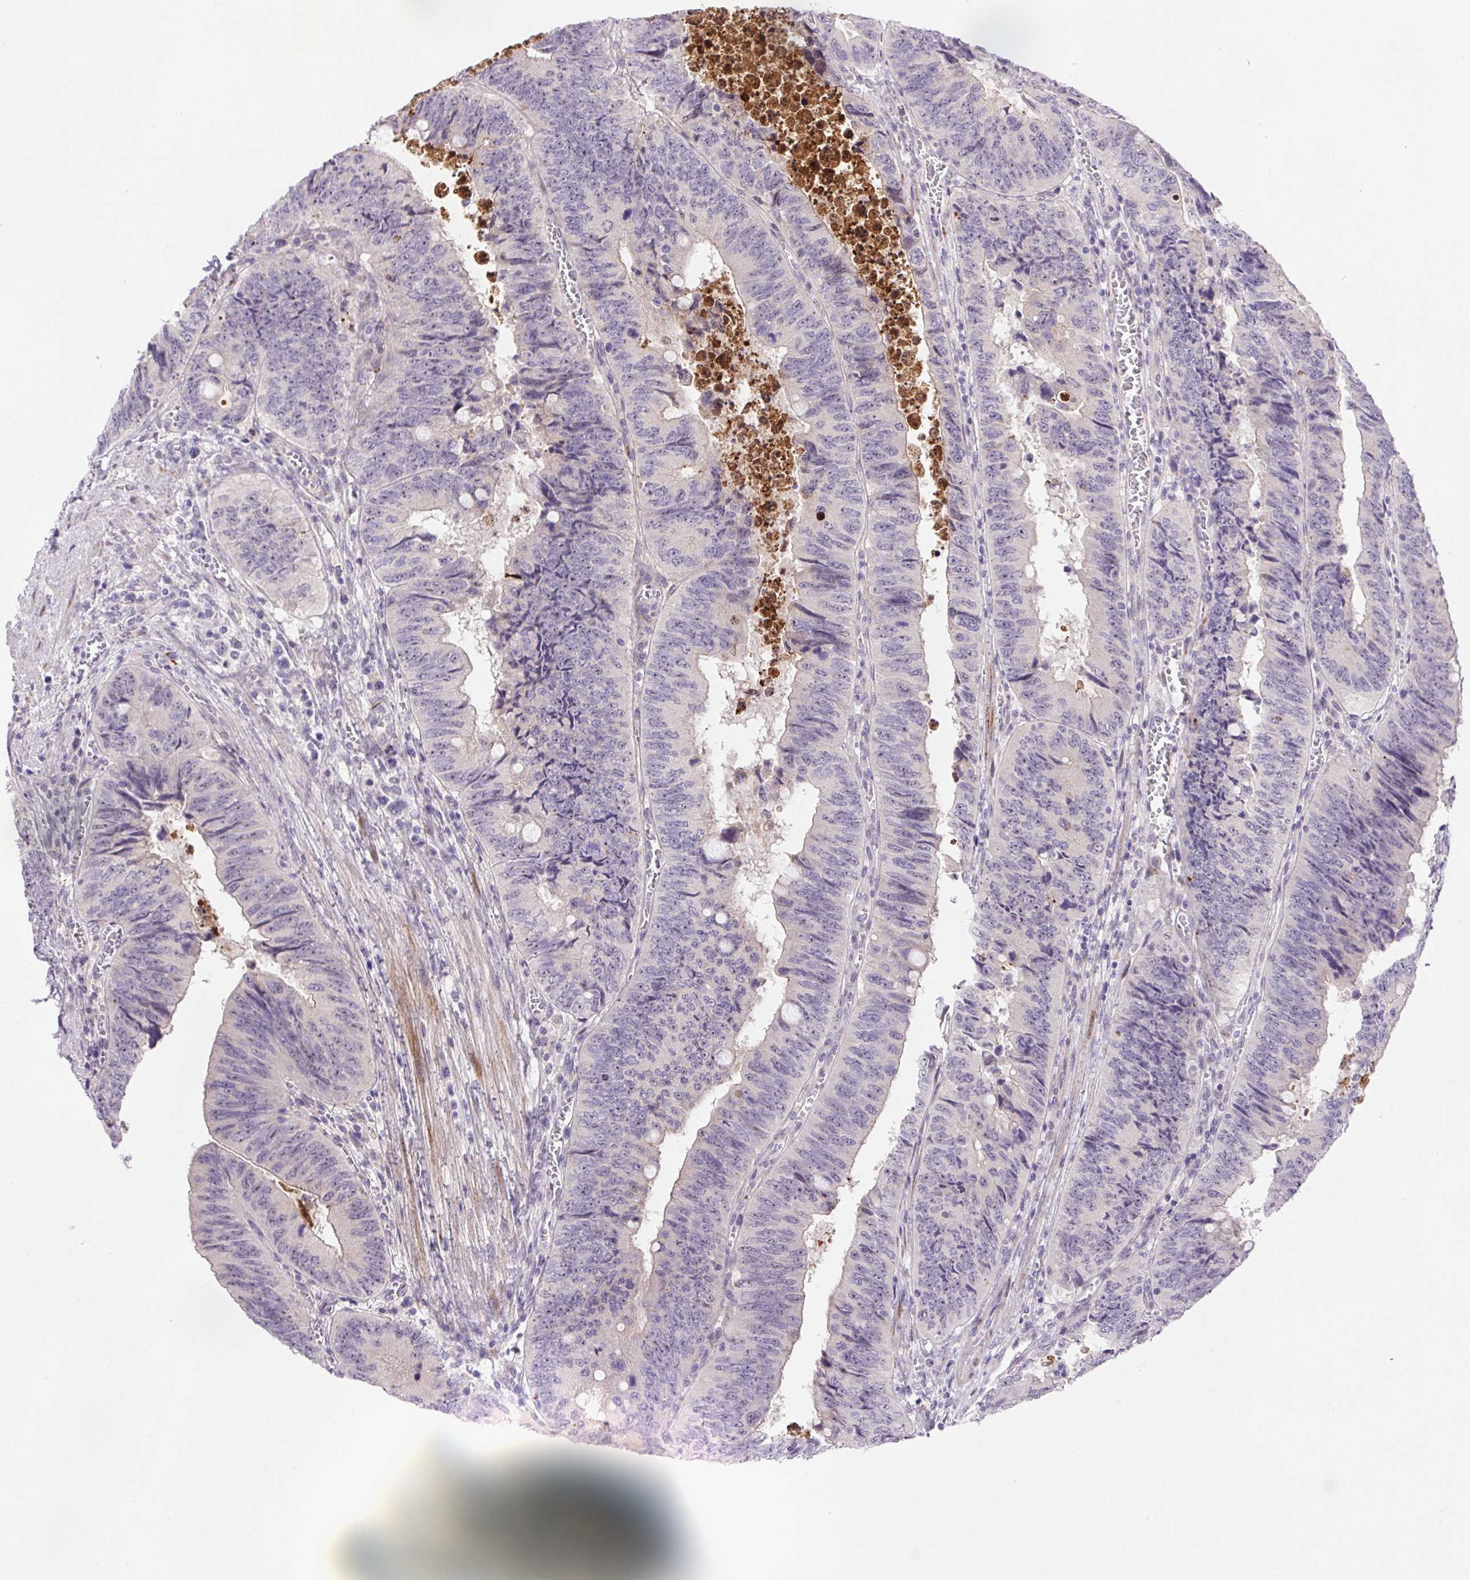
{"staining": {"intensity": "negative", "quantity": "none", "location": "none"}, "tissue": "colorectal cancer", "cell_type": "Tumor cells", "image_type": "cancer", "snomed": [{"axis": "morphology", "description": "Adenocarcinoma, NOS"}, {"axis": "topography", "description": "Colon"}], "caption": "Tumor cells show no significant protein positivity in adenocarcinoma (colorectal).", "gene": "LRRTM1", "patient": {"sex": "female", "age": 84}}